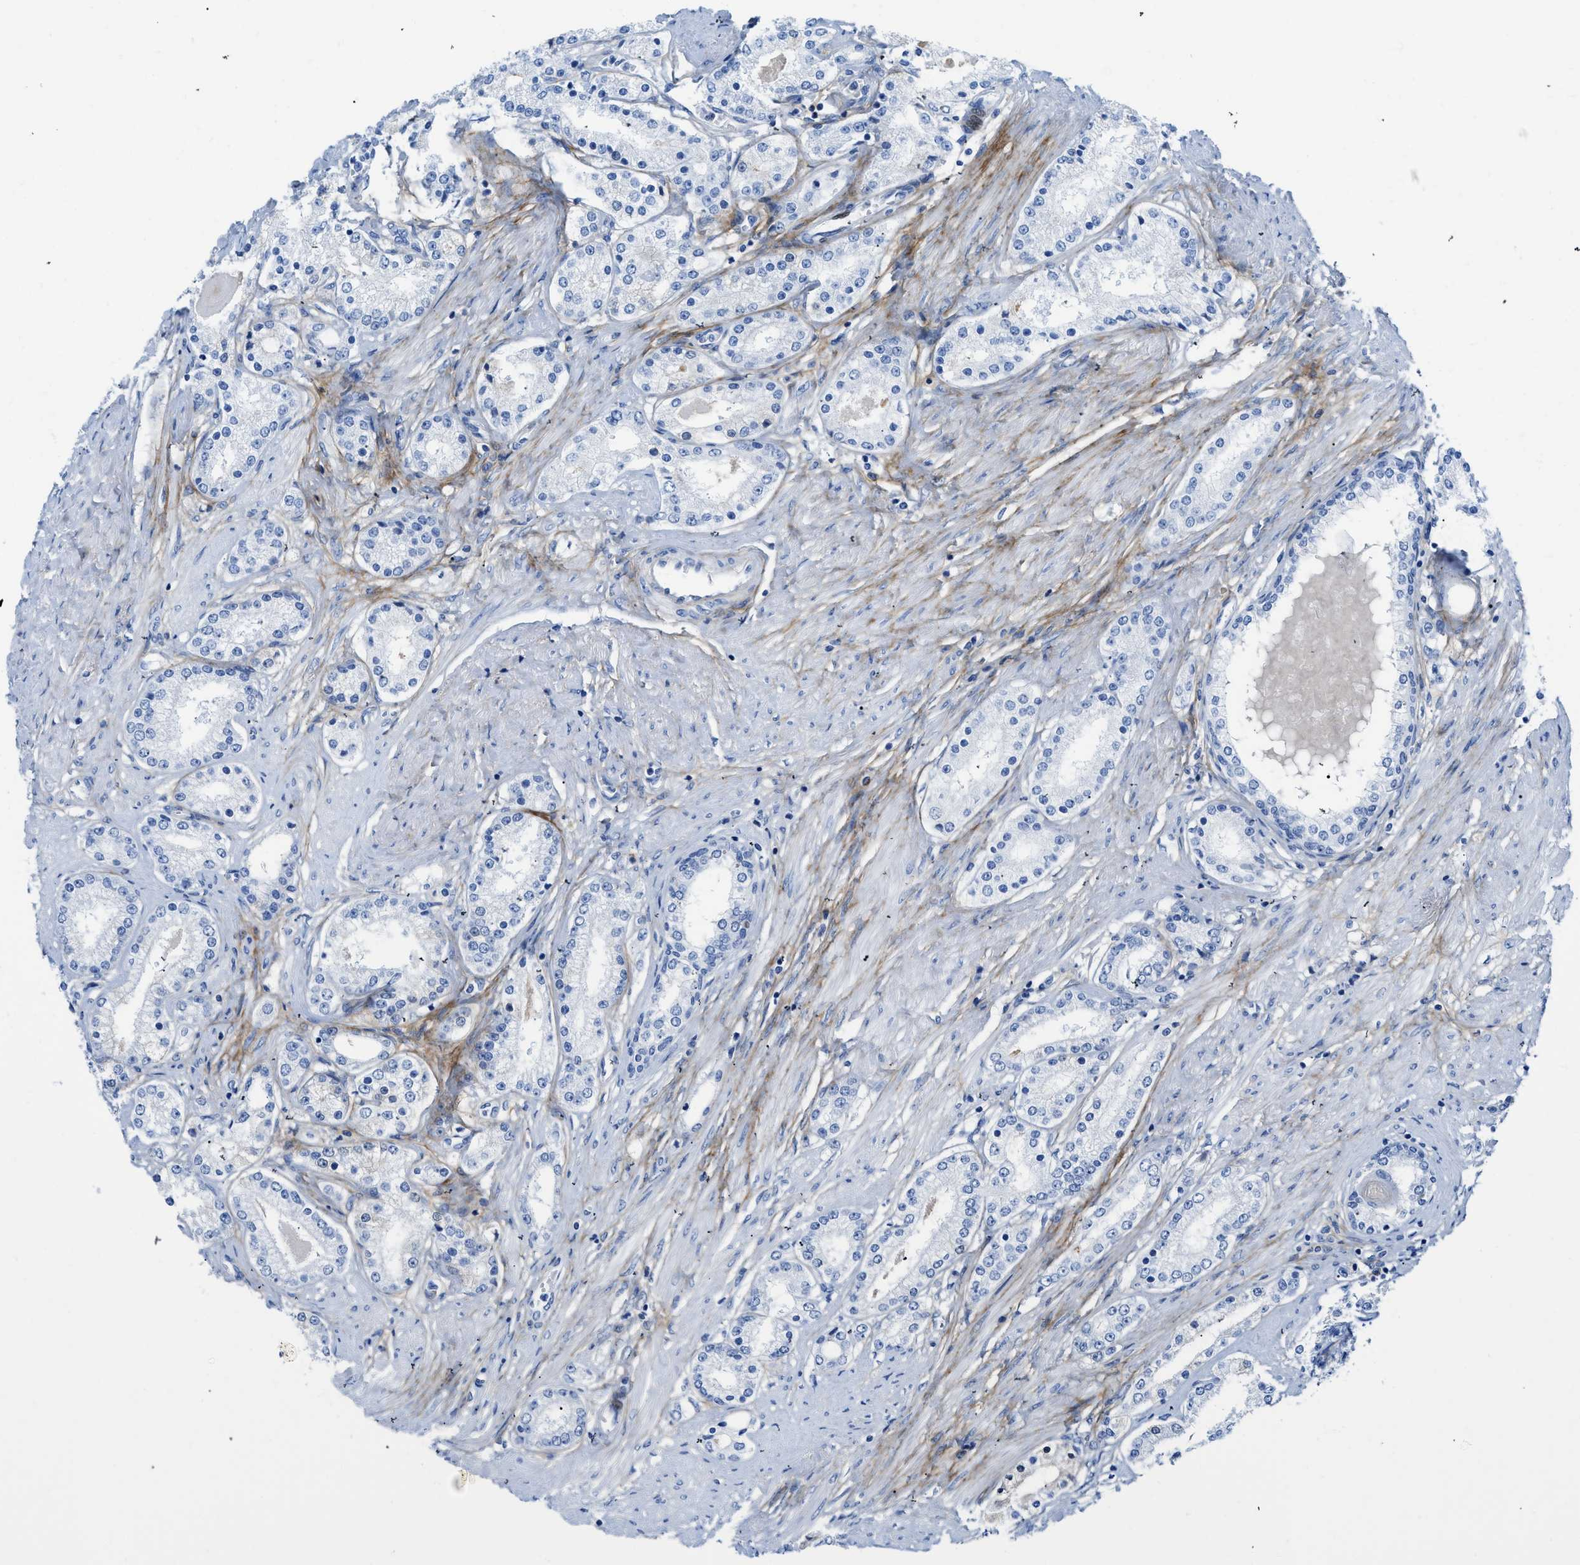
{"staining": {"intensity": "negative", "quantity": "none", "location": "none"}, "tissue": "prostate cancer", "cell_type": "Tumor cells", "image_type": "cancer", "snomed": [{"axis": "morphology", "description": "Adenocarcinoma, Low grade"}, {"axis": "topography", "description": "Prostate"}], "caption": "Micrograph shows no protein staining in tumor cells of prostate adenocarcinoma (low-grade) tissue.", "gene": "COL3A1", "patient": {"sex": "male", "age": 63}}